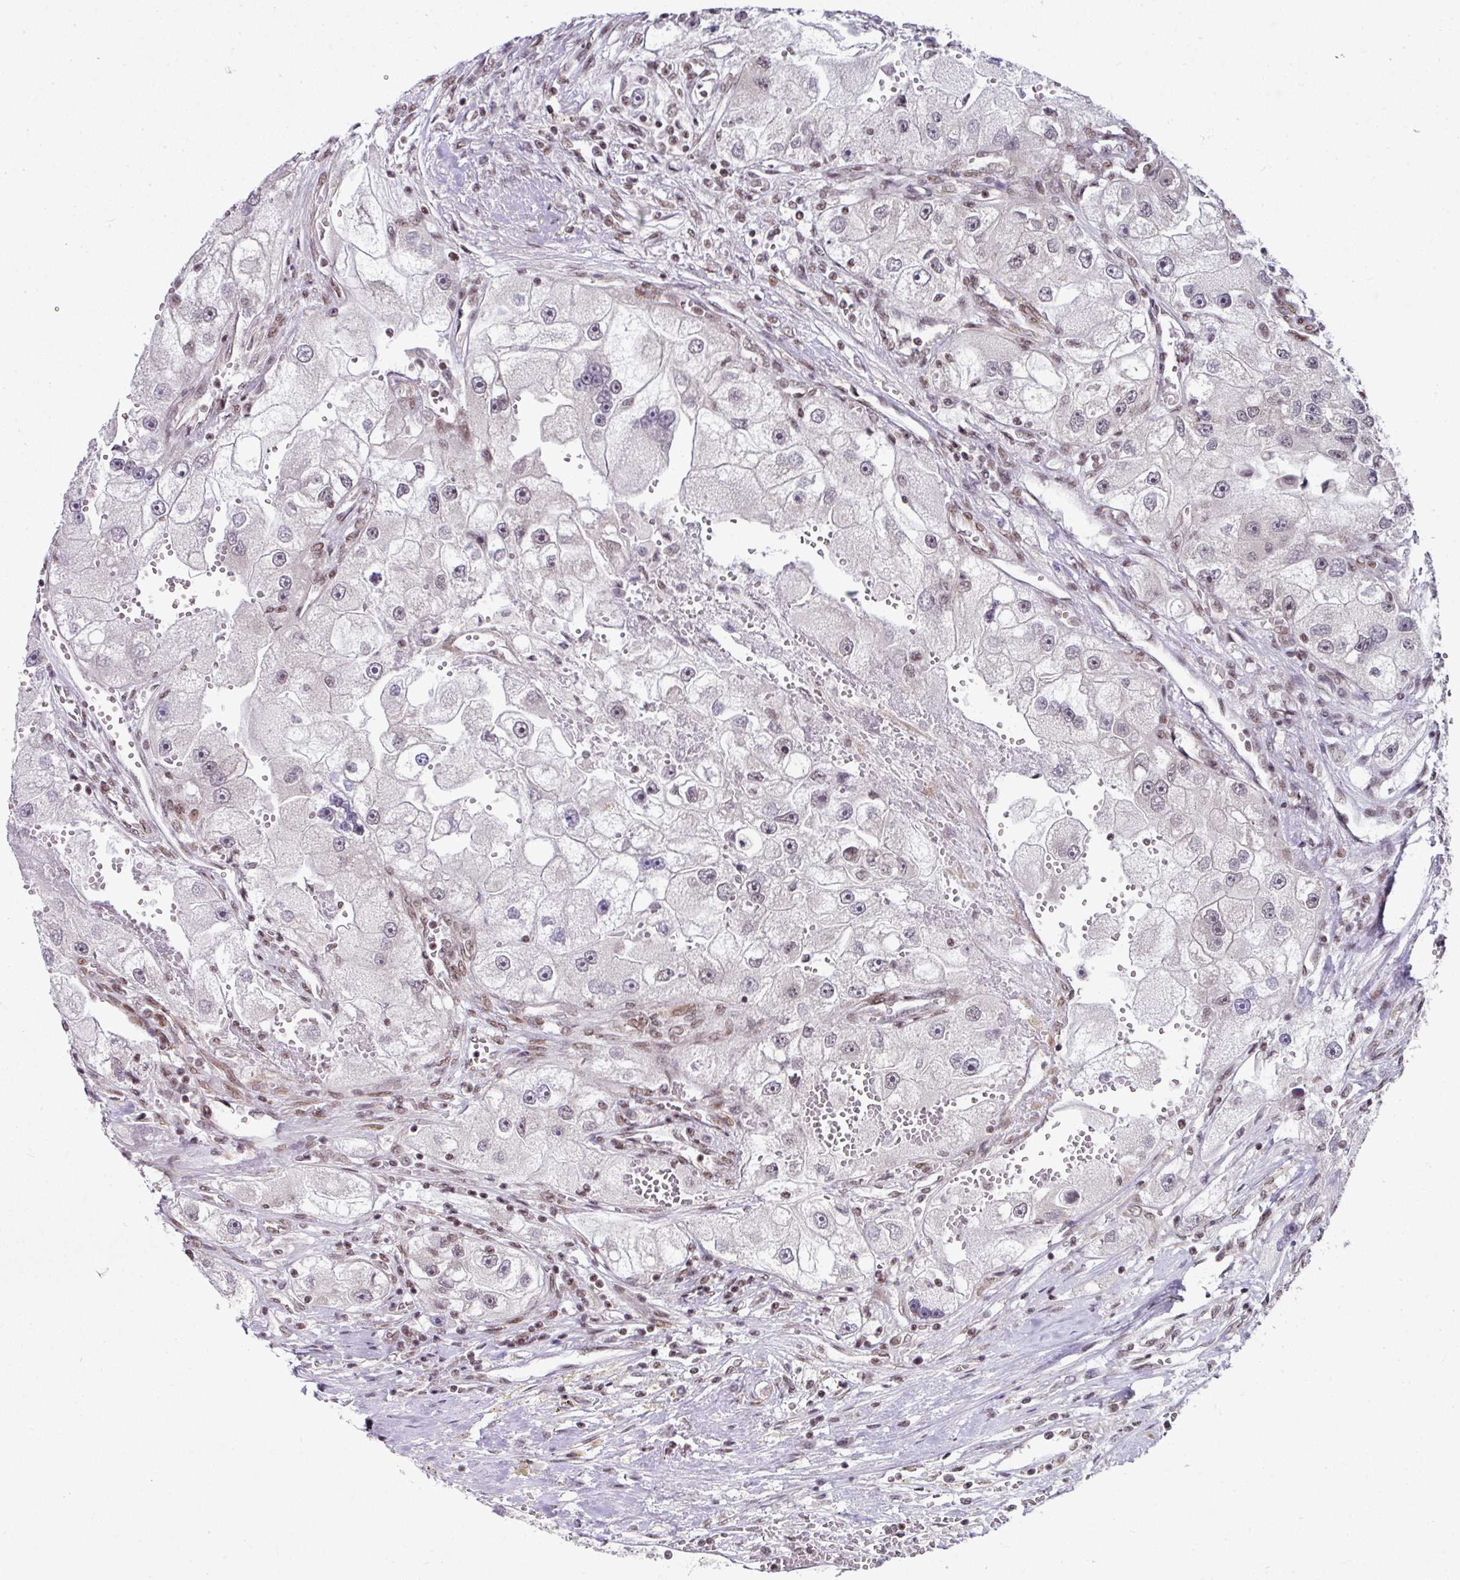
{"staining": {"intensity": "moderate", "quantity": "<25%", "location": "nuclear"}, "tissue": "renal cancer", "cell_type": "Tumor cells", "image_type": "cancer", "snomed": [{"axis": "morphology", "description": "Adenocarcinoma, NOS"}, {"axis": "topography", "description": "Kidney"}], "caption": "This is a histology image of immunohistochemistry staining of adenocarcinoma (renal), which shows moderate positivity in the nuclear of tumor cells.", "gene": "NFYA", "patient": {"sex": "male", "age": 63}}